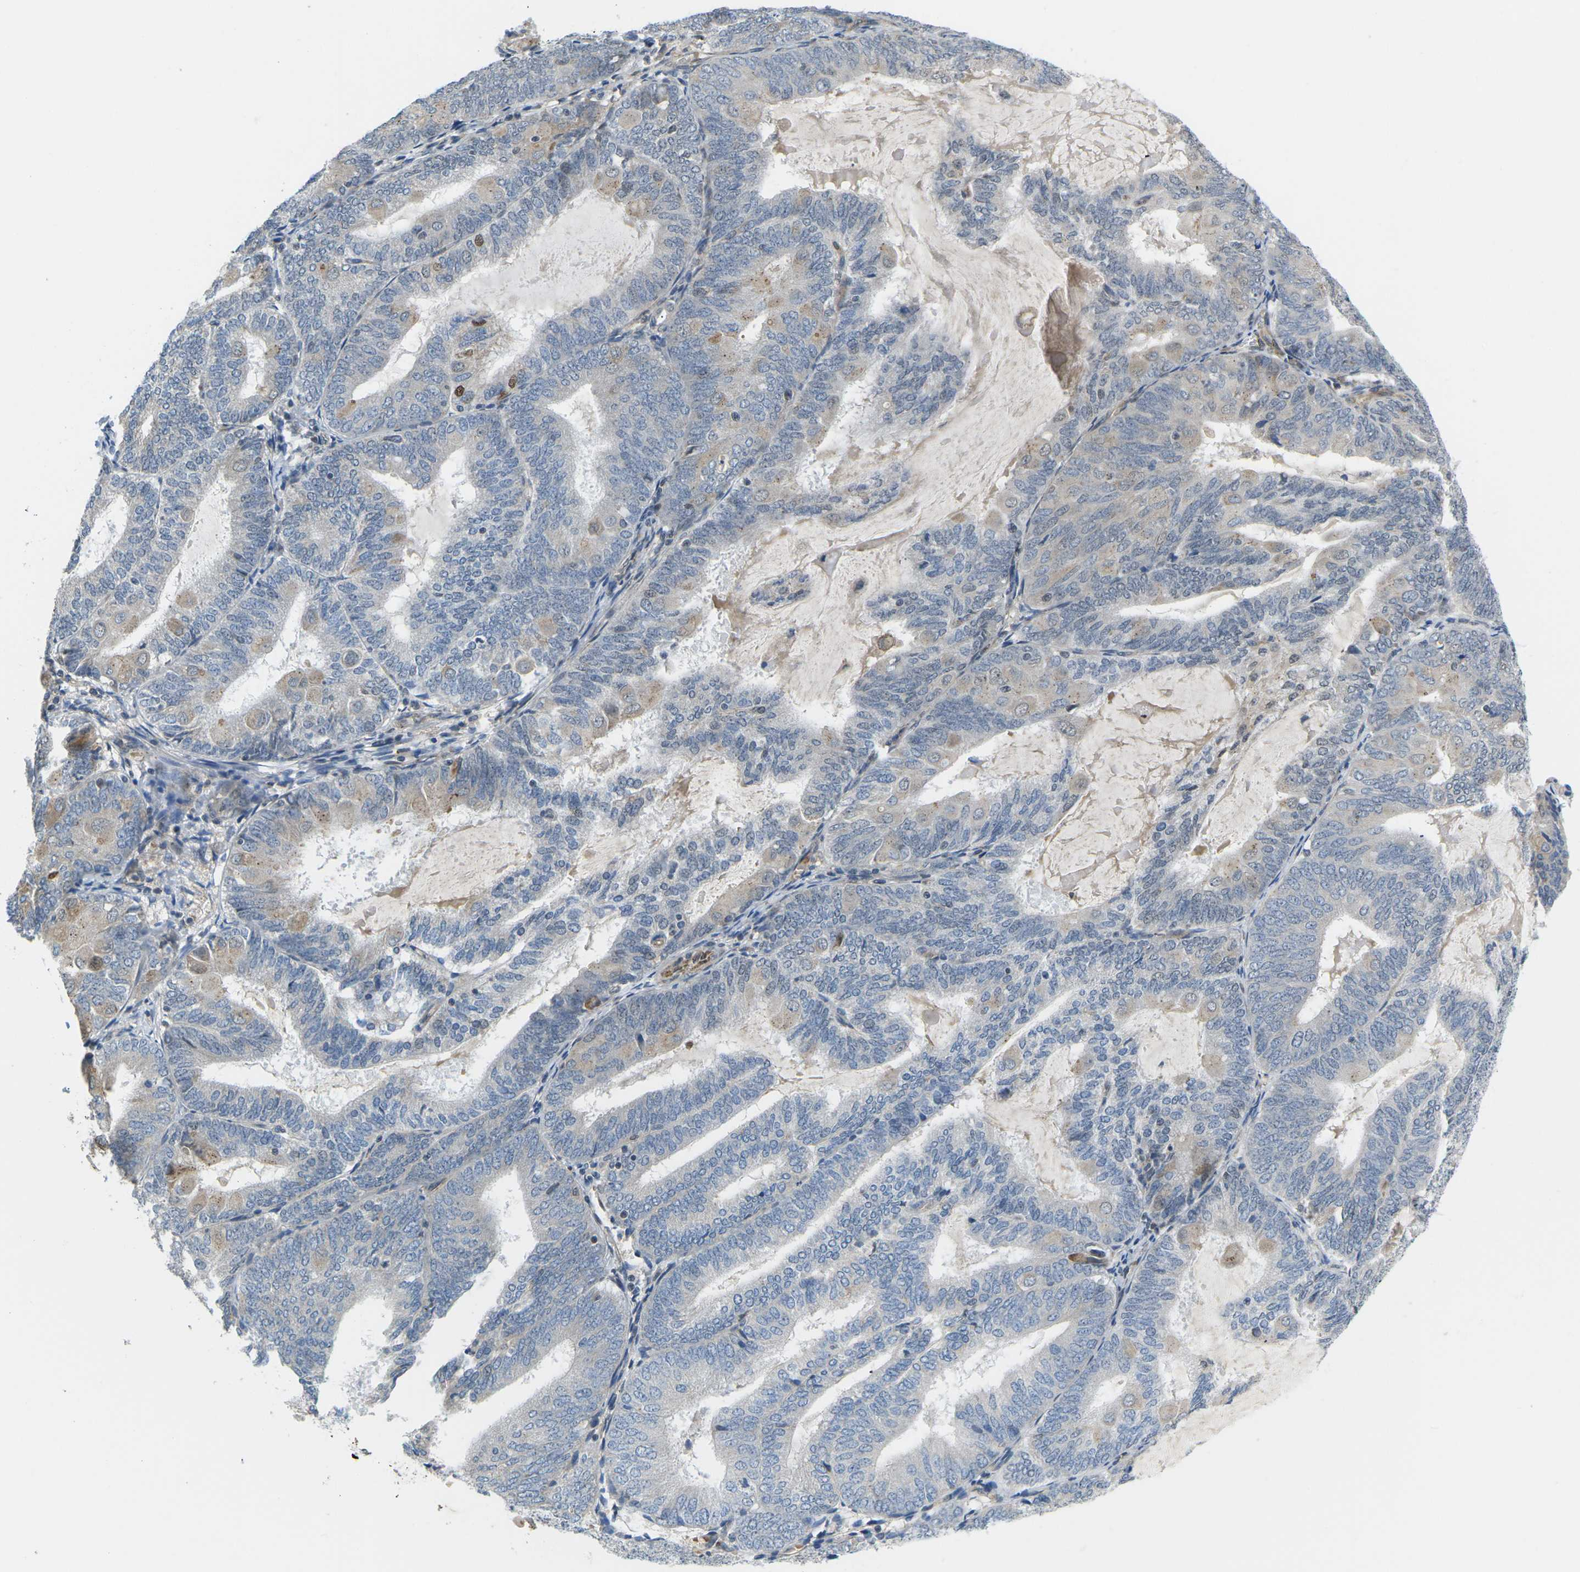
{"staining": {"intensity": "weak", "quantity": "<25%", "location": "cytoplasmic/membranous"}, "tissue": "endometrial cancer", "cell_type": "Tumor cells", "image_type": "cancer", "snomed": [{"axis": "morphology", "description": "Adenocarcinoma, NOS"}, {"axis": "topography", "description": "Endometrium"}], "caption": "This is a photomicrograph of IHC staining of endometrial cancer (adenocarcinoma), which shows no expression in tumor cells.", "gene": "ERBB4", "patient": {"sex": "female", "age": 81}}